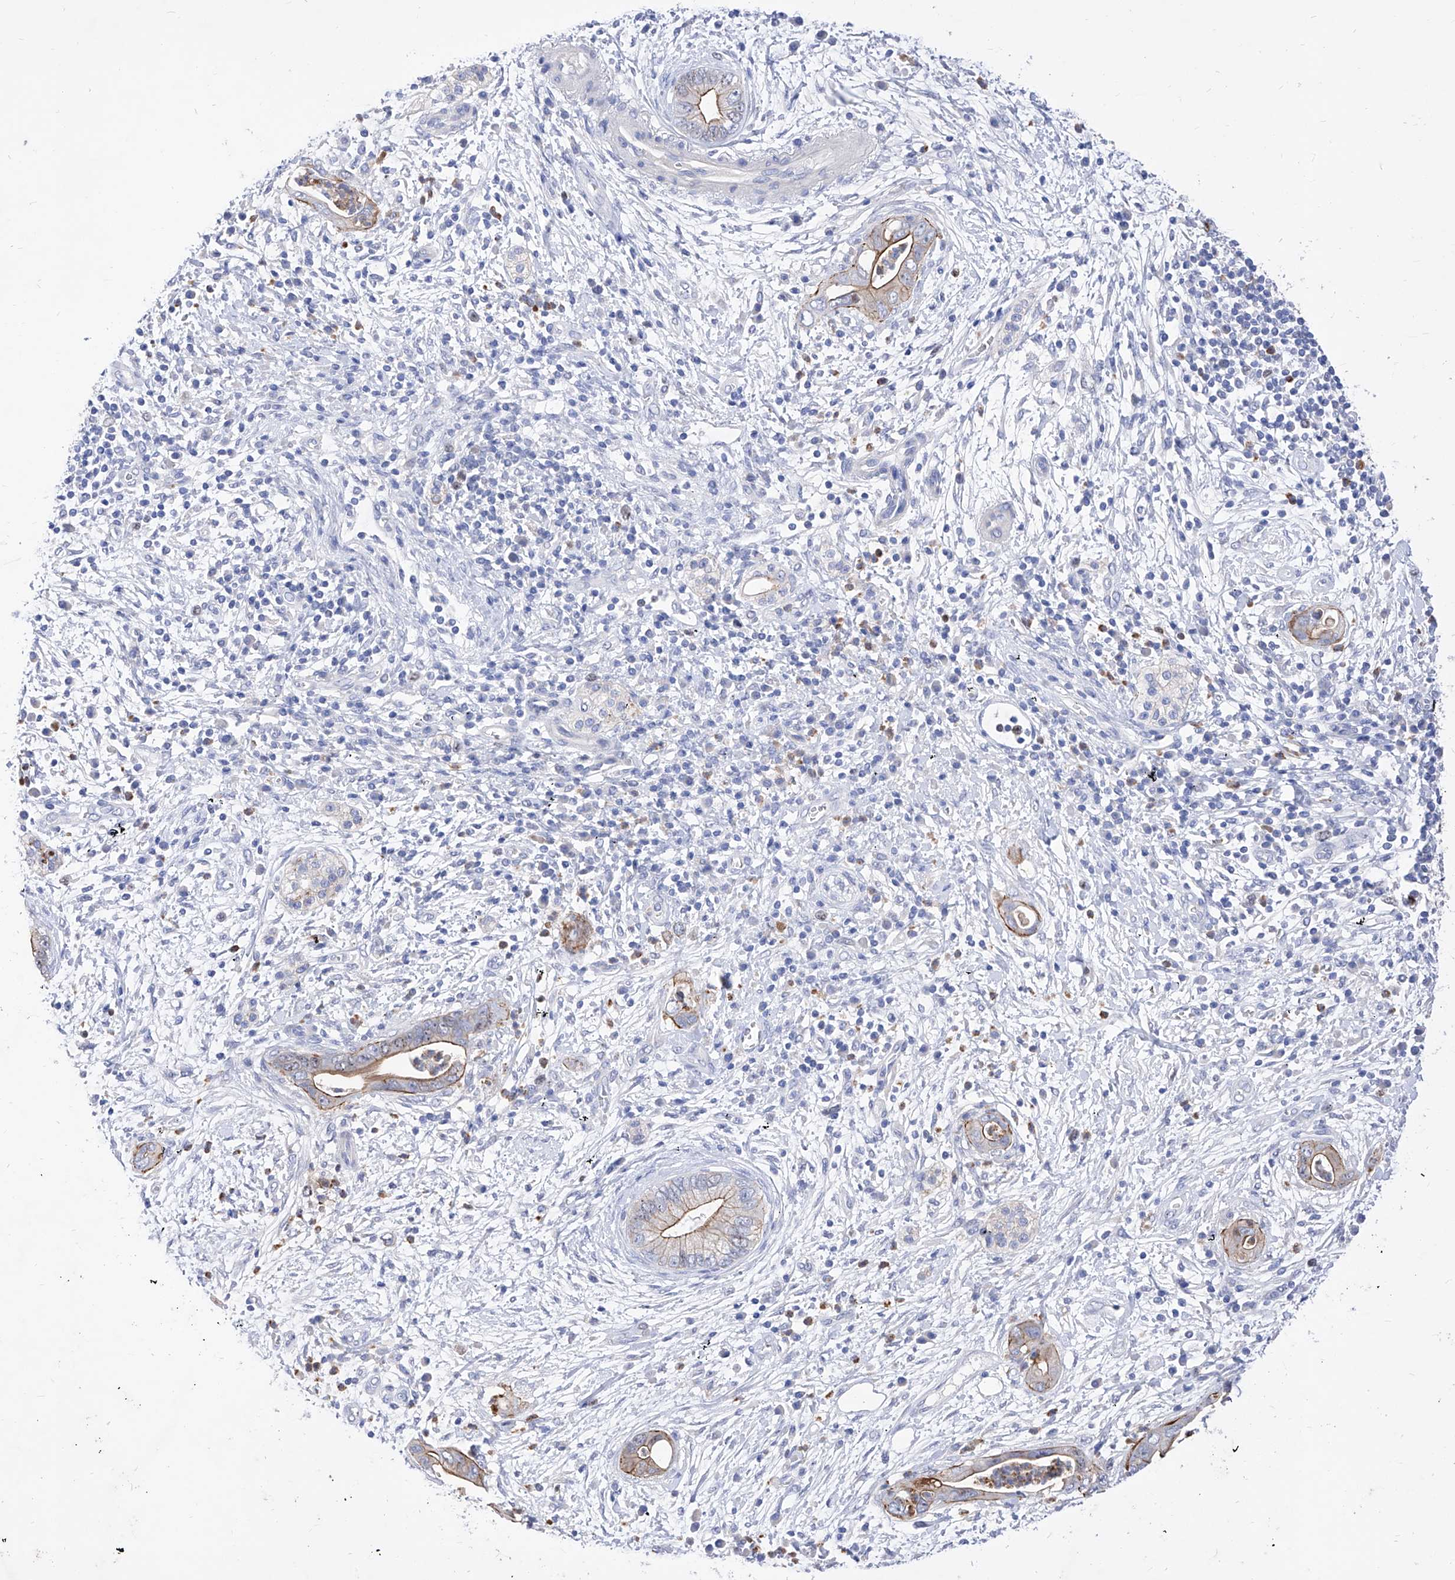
{"staining": {"intensity": "moderate", "quantity": "25%-75%", "location": "cytoplasmic/membranous"}, "tissue": "pancreatic cancer", "cell_type": "Tumor cells", "image_type": "cancer", "snomed": [{"axis": "morphology", "description": "Adenocarcinoma, NOS"}, {"axis": "topography", "description": "Pancreas"}], "caption": "A photomicrograph of human adenocarcinoma (pancreatic) stained for a protein exhibits moderate cytoplasmic/membranous brown staining in tumor cells.", "gene": "VAX1", "patient": {"sex": "male", "age": 75}}